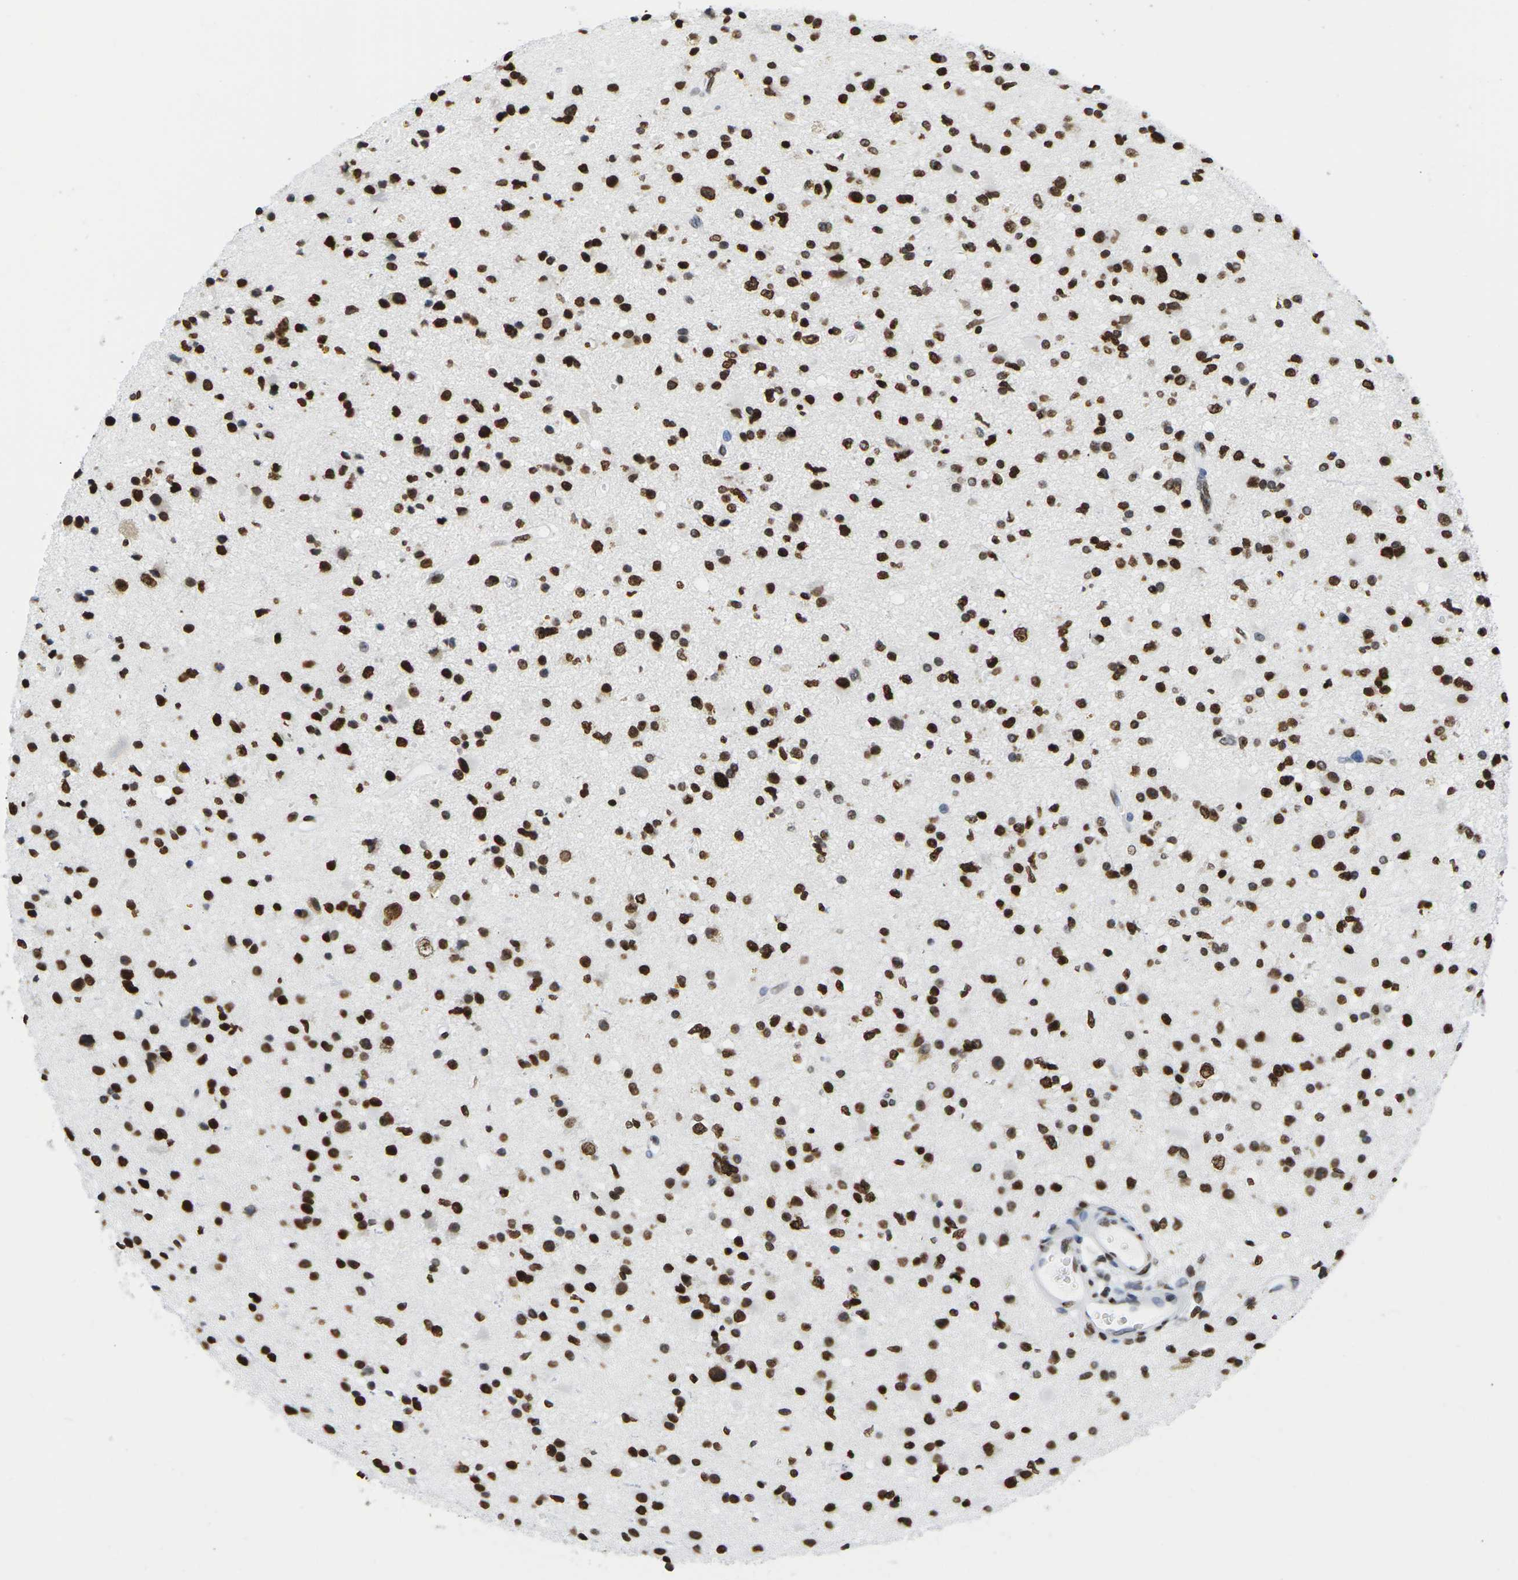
{"staining": {"intensity": "strong", "quantity": ">75%", "location": "cytoplasmic/membranous,nuclear"}, "tissue": "glioma", "cell_type": "Tumor cells", "image_type": "cancer", "snomed": [{"axis": "morphology", "description": "Glioma, malignant, High grade"}, {"axis": "topography", "description": "Brain"}], "caption": "This photomicrograph exhibits glioma stained with IHC to label a protein in brown. The cytoplasmic/membranous and nuclear of tumor cells show strong positivity for the protein. Nuclei are counter-stained blue.", "gene": "H2AC21", "patient": {"sex": "male", "age": 33}}